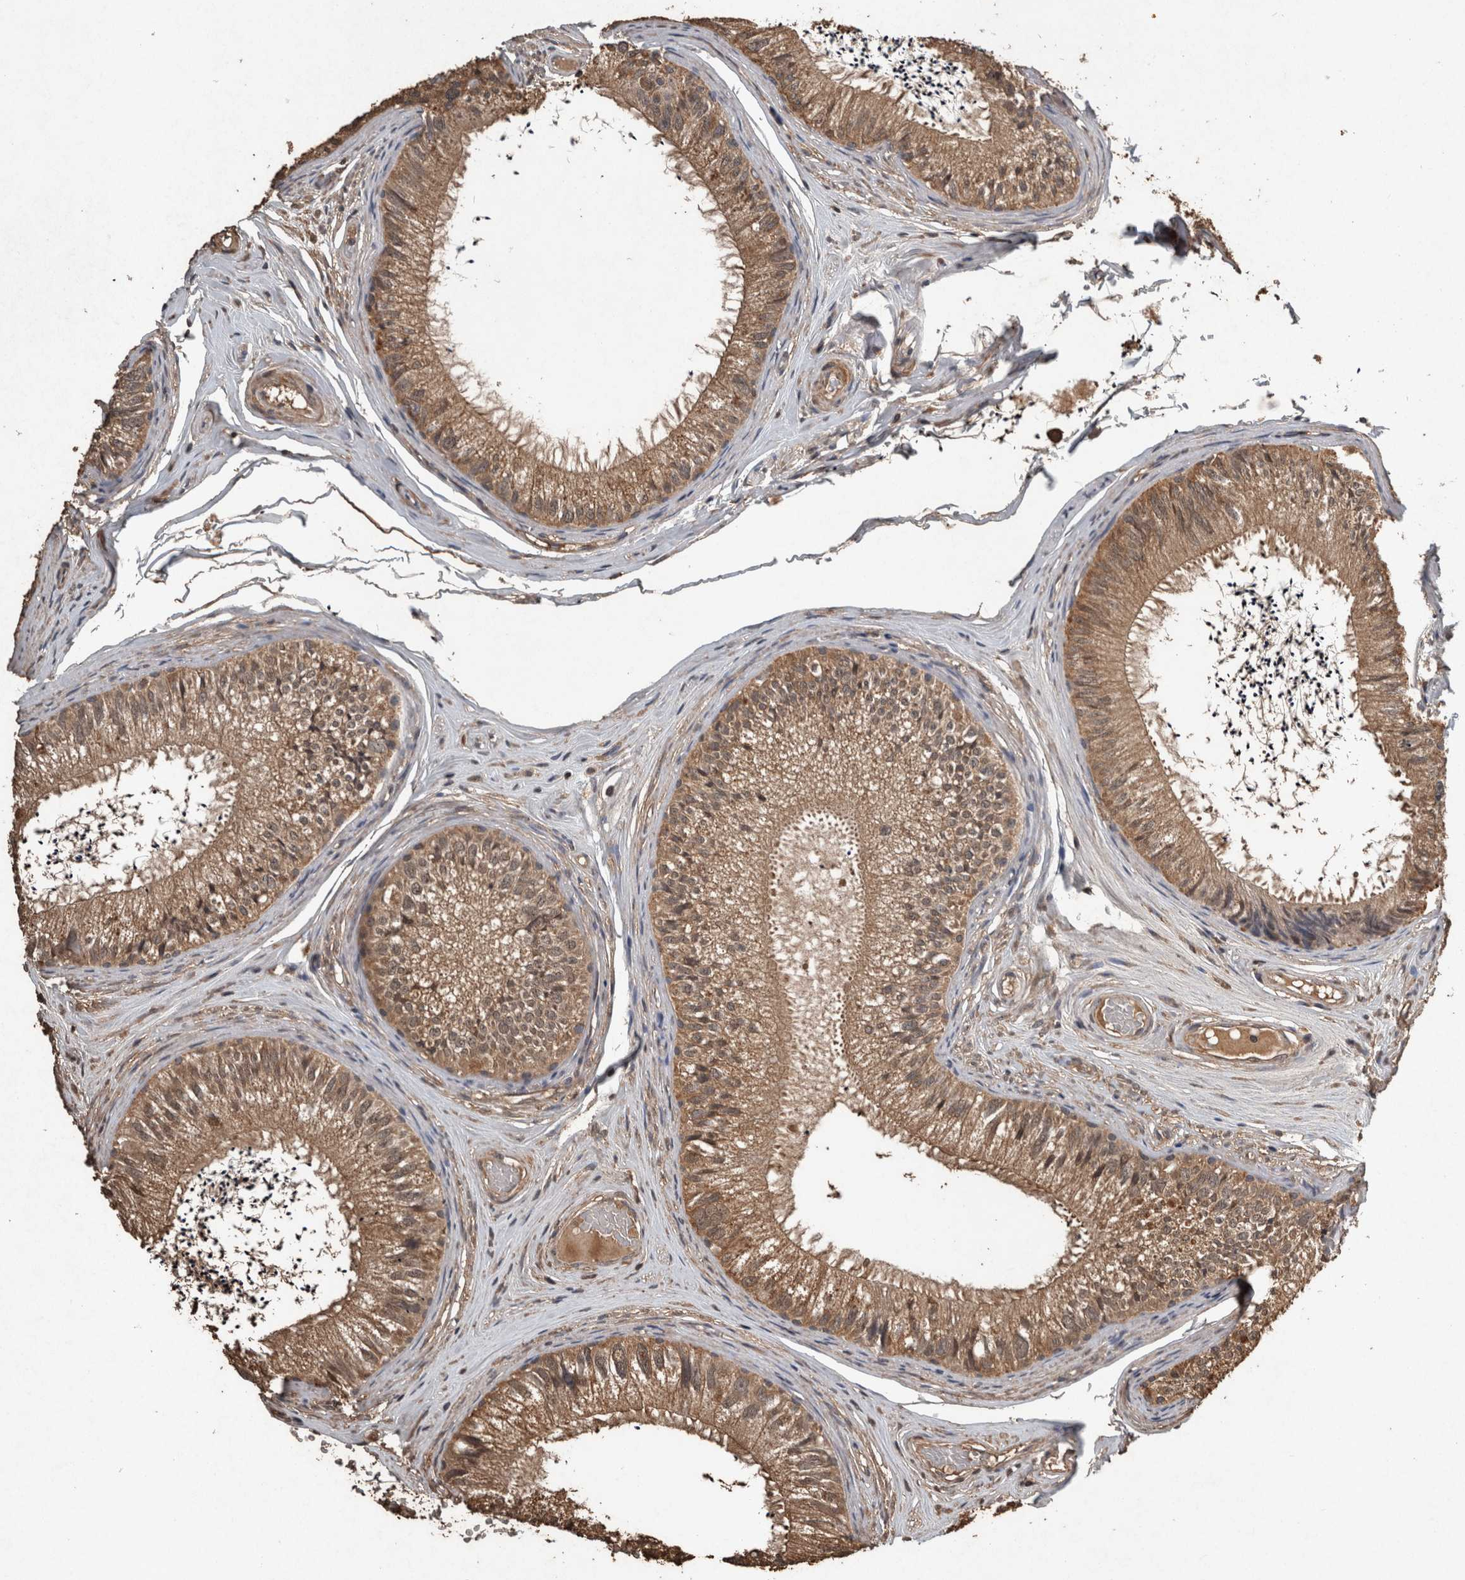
{"staining": {"intensity": "moderate", "quantity": ">75%", "location": "cytoplasmic/membranous"}, "tissue": "epididymis", "cell_type": "Glandular cells", "image_type": "normal", "snomed": [{"axis": "morphology", "description": "Normal tissue, NOS"}, {"axis": "topography", "description": "Epididymis"}], "caption": "High-power microscopy captured an immunohistochemistry (IHC) image of benign epididymis, revealing moderate cytoplasmic/membranous positivity in approximately >75% of glandular cells.", "gene": "FGFRL1", "patient": {"sex": "male", "age": 79}}